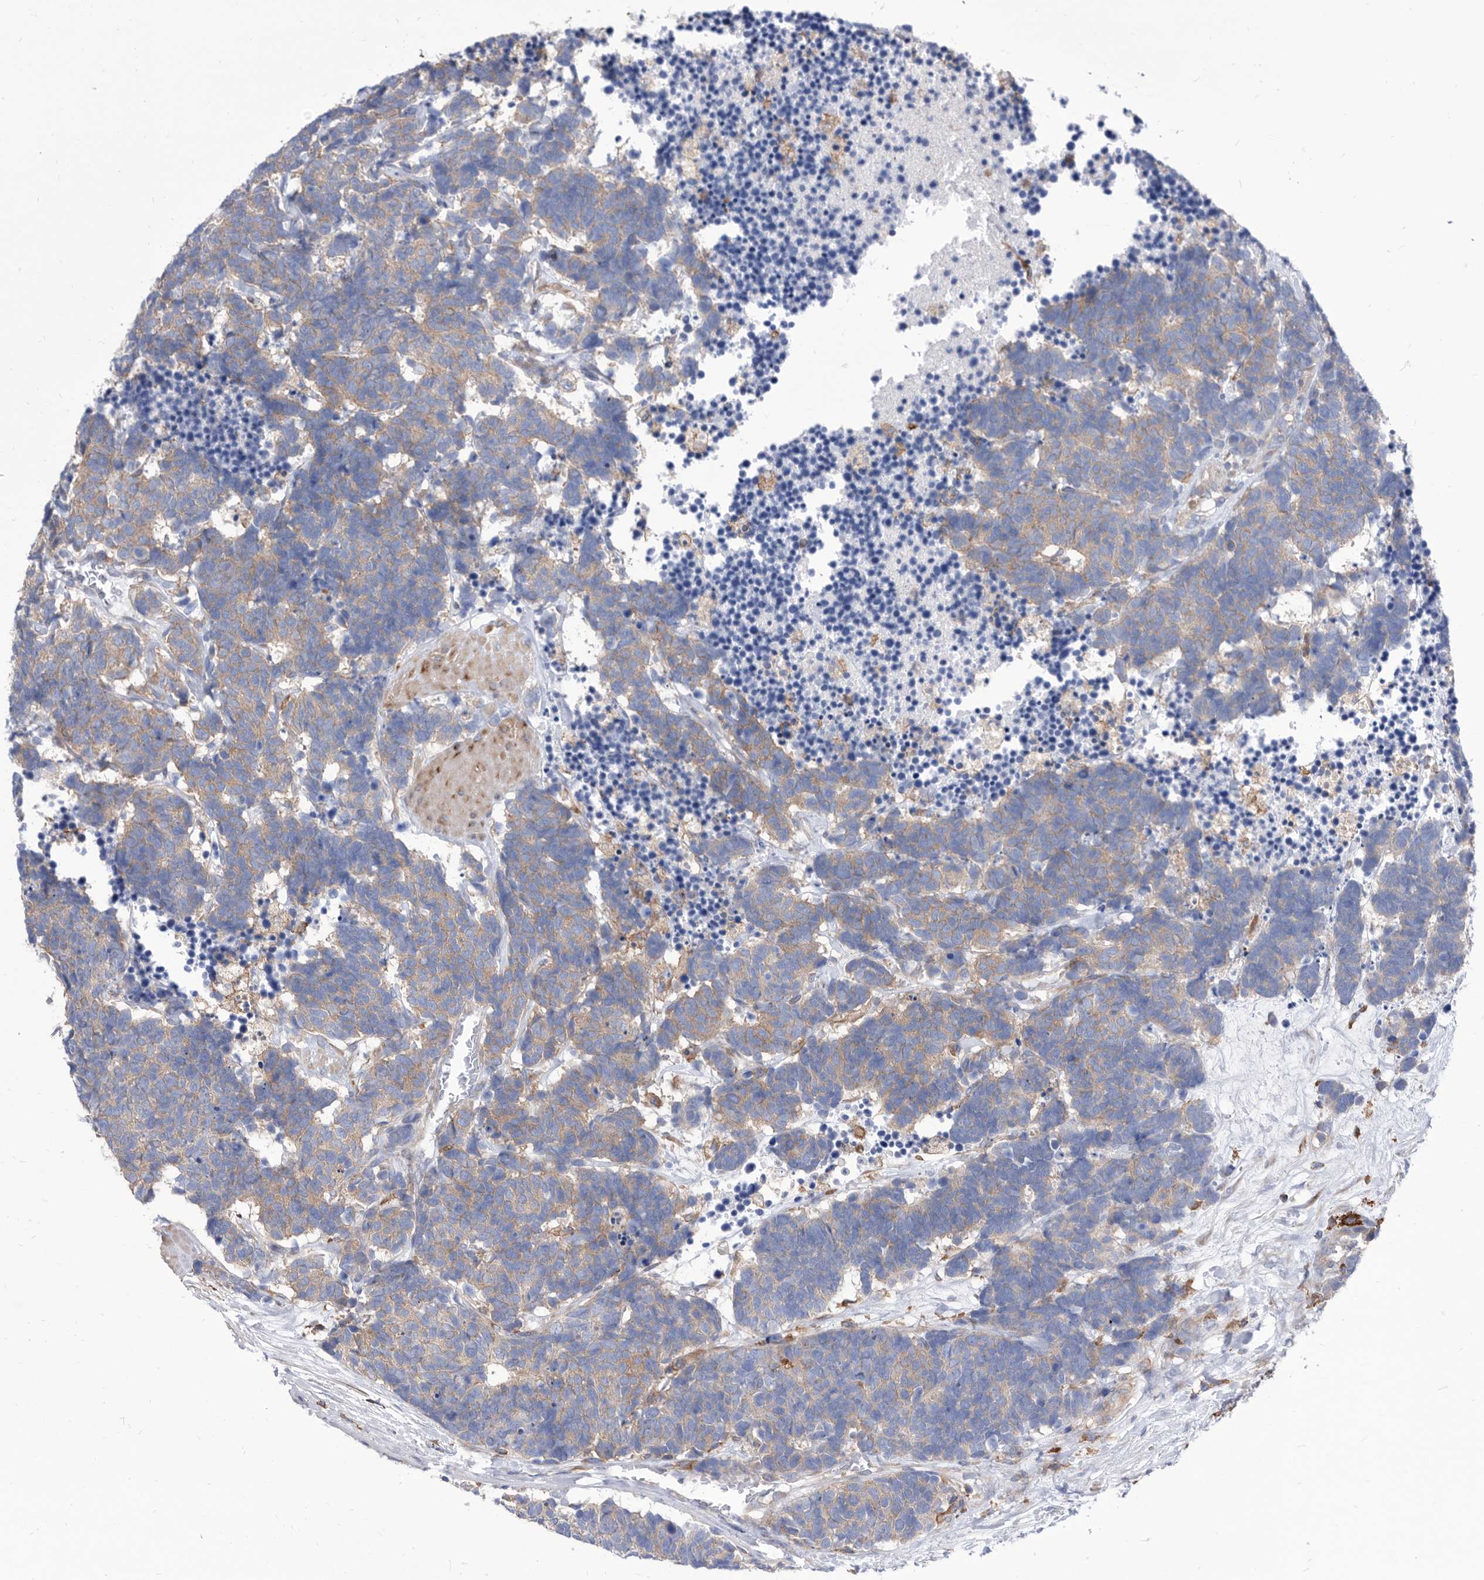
{"staining": {"intensity": "weak", "quantity": "25%-75%", "location": "cytoplasmic/membranous"}, "tissue": "carcinoid", "cell_type": "Tumor cells", "image_type": "cancer", "snomed": [{"axis": "morphology", "description": "Carcinoma, NOS"}, {"axis": "morphology", "description": "Carcinoid, malignant, NOS"}, {"axis": "topography", "description": "Urinary bladder"}], "caption": "Immunohistochemistry (DAB (3,3'-diaminobenzidine)) staining of human malignant carcinoid demonstrates weak cytoplasmic/membranous protein positivity in approximately 25%-75% of tumor cells.", "gene": "SMG7", "patient": {"sex": "male", "age": 57}}